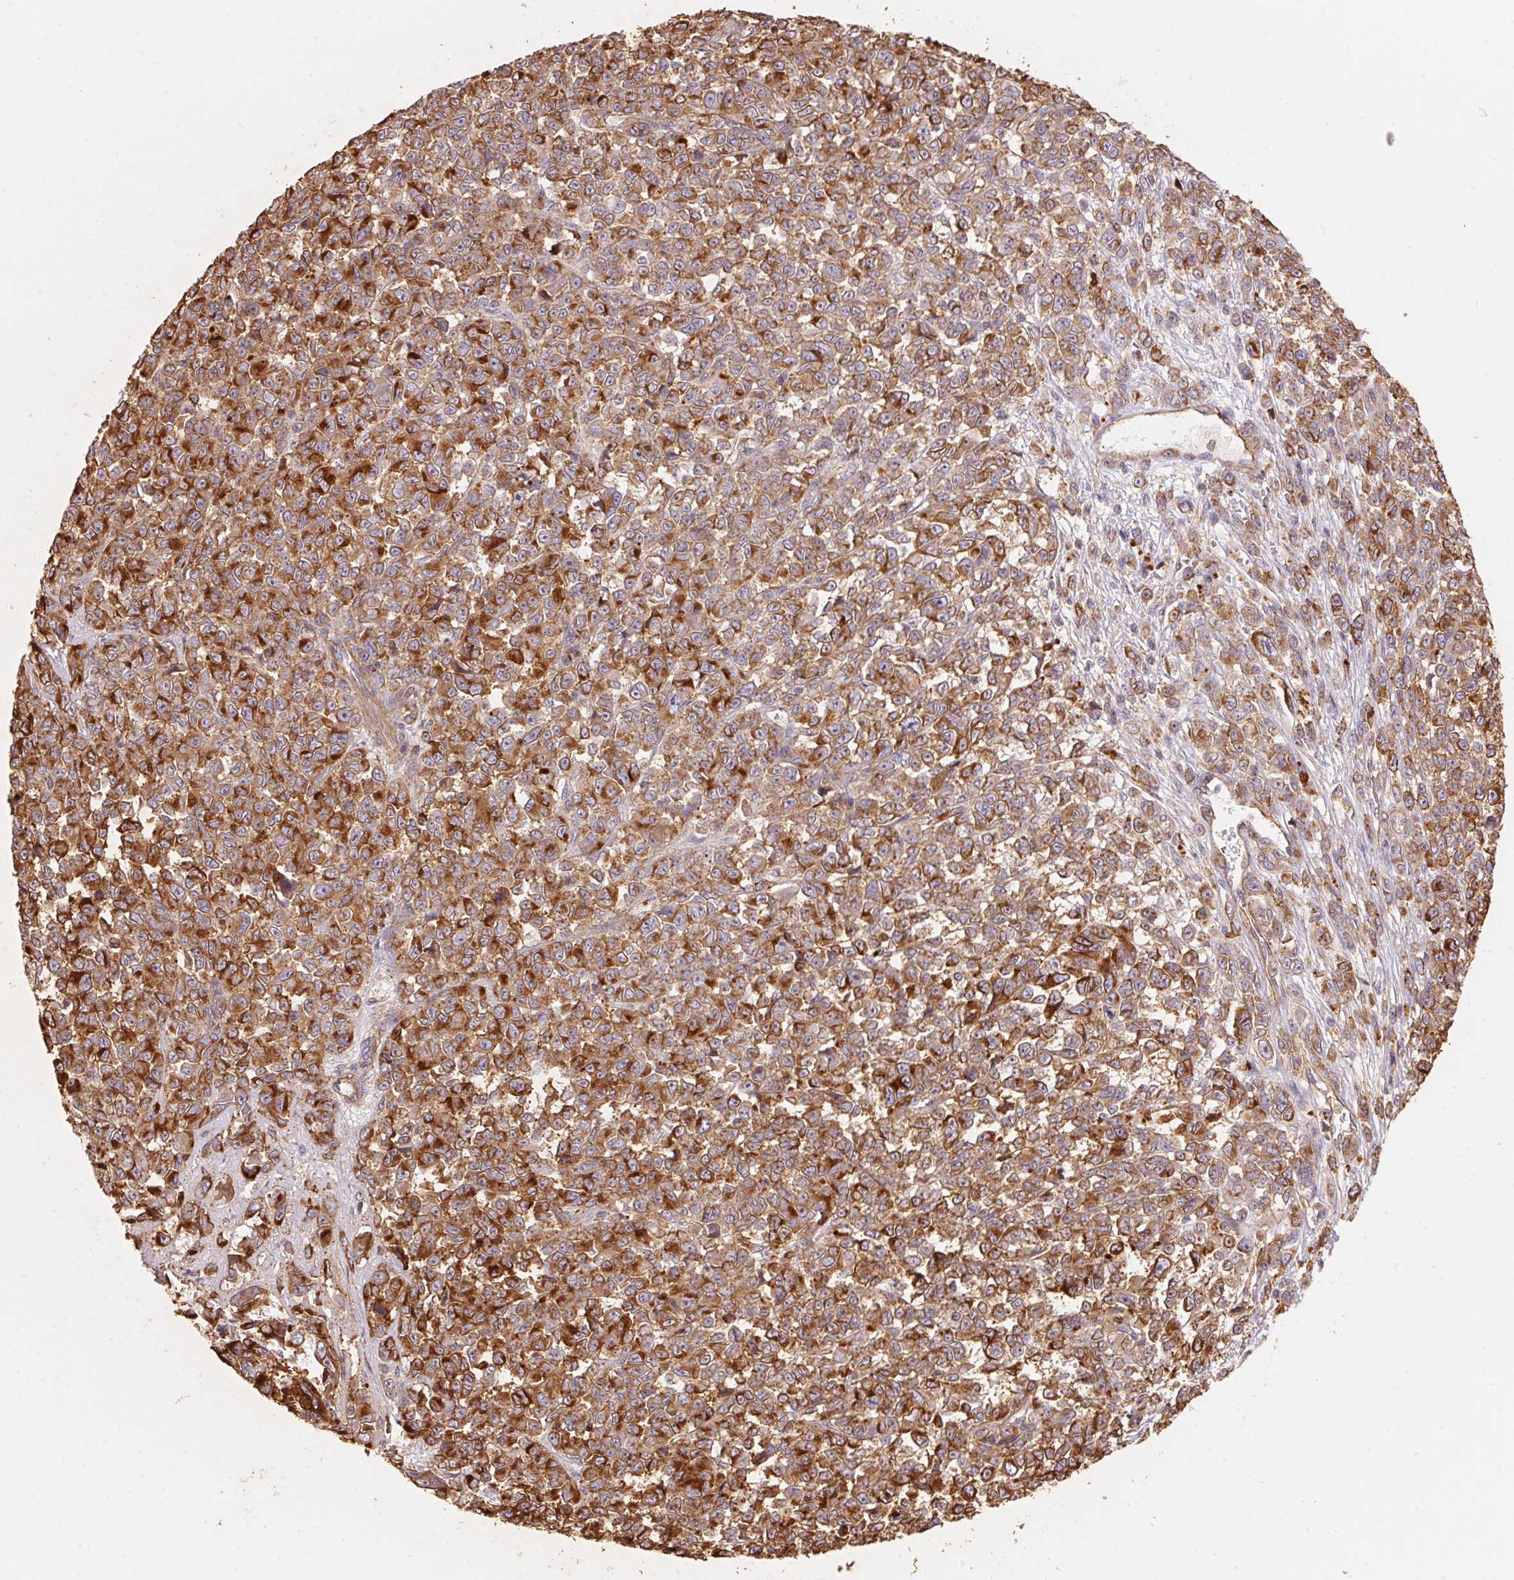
{"staining": {"intensity": "moderate", "quantity": ">75%", "location": "cytoplasmic/membranous"}, "tissue": "melanoma", "cell_type": "Tumor cells", "image_type": "cancer", "snomed": [{"axis": "morphology", "description": "Malignant melanoma, NOS"}, {"axis": "topography", "description": "Skin"}], "caption": "Malignant melanoma was stained to show a protein in brown. There is medium levels of moderate cytoplasmic/membranous staining in about >75% of tumor cells. (Stains: DAB (3,3'-diaminobenzidine) in brown, nuclei in blue, Microscopy: brightfield microscopy at high magnification).", "gene": "FRAS1", "patient": {"sex": "female", "age": 95}}